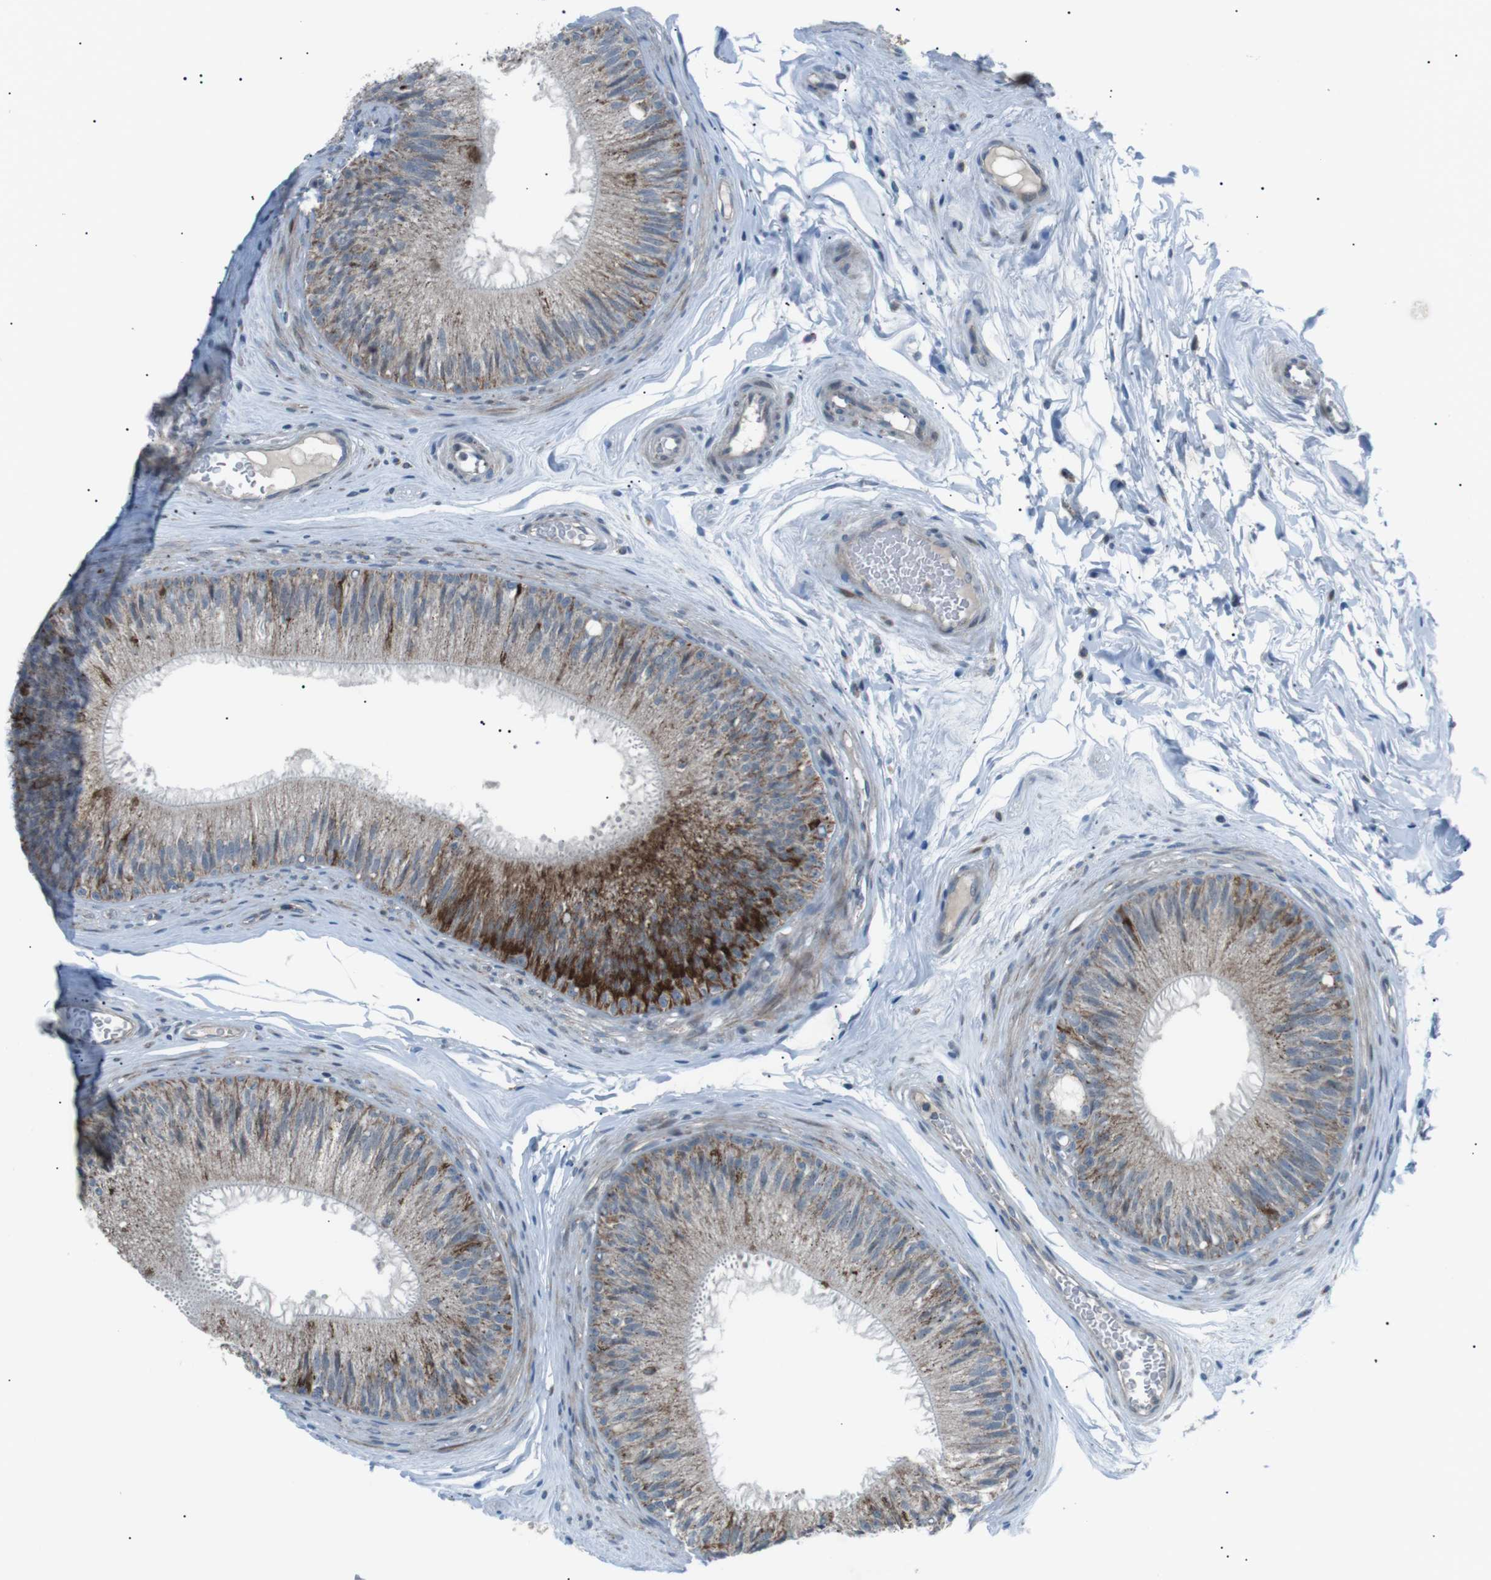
{"staining": {"intensity": "moderate", "quantity": "25%-75%", "location": "cytoplasmic/membranous"}, "tissue": "epididymis", "cell_type": "Glandular cells", "image_type": "normal", "snomed": [{"axis": "morphology", "description": "Normal tissue, NOS"}, {"axis": "topography", "description": "Testis"}, {"axis": "topography", "description": "Epididymis"}], "caption": "This histopathology image demonstrates immunohistochemistry (IHC) staining of unremarkable epididymis, with medium moderate cytoplasmic/membranous staining in approximately 25%-75% of glandular cells.", "gene": "ARID5B", "patient": {"sex": "male", "age": 36}}